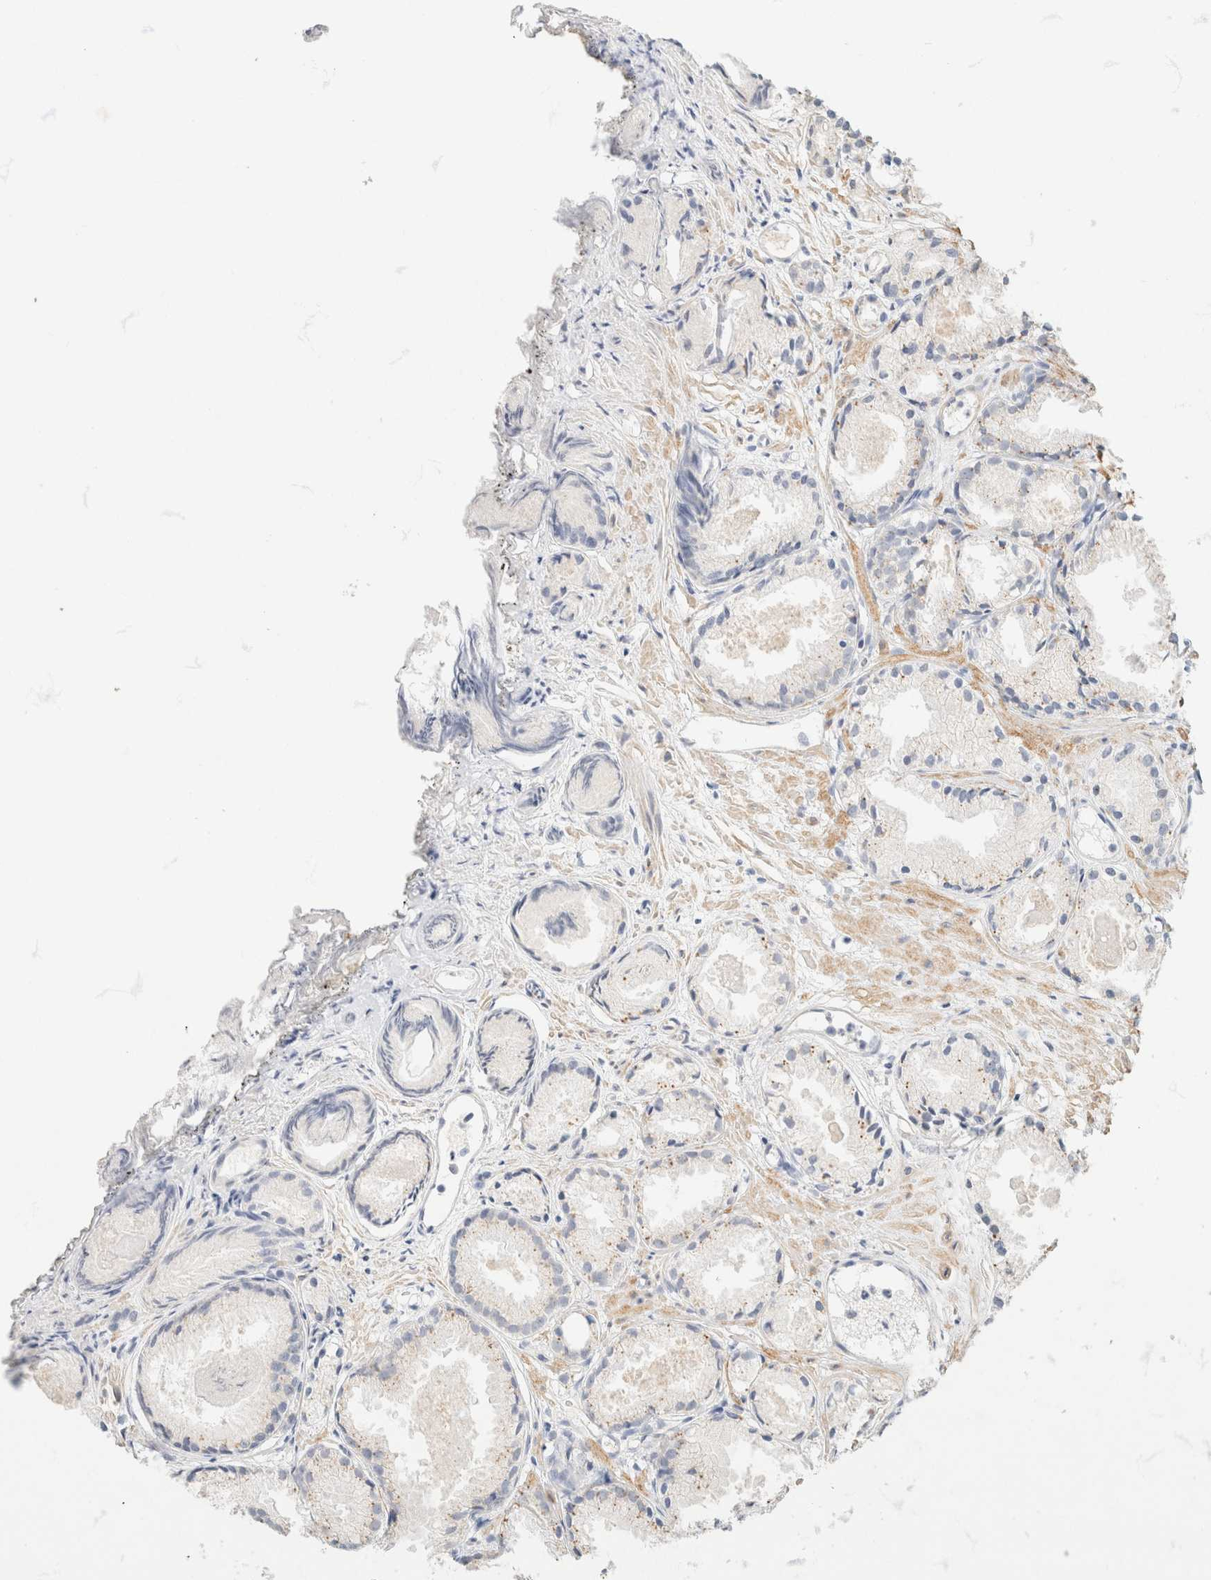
{"staining": {"intensity": "negative", "quantity": "none", "location": "none"}, "tissue": "prostate cancer", "cell_type": "Tumor cells", "image_type": "cancer", "snomed": [{"axis": "morphology", "description": "Adenocarcinoma, Low grade"}, {"axis": "topography", "description": "Prostate"}], "caption": "Tumor cells show no significant expression in prostate cancer.", "gene": "CA12", "patient": {"sex": "male", "age": 72}}